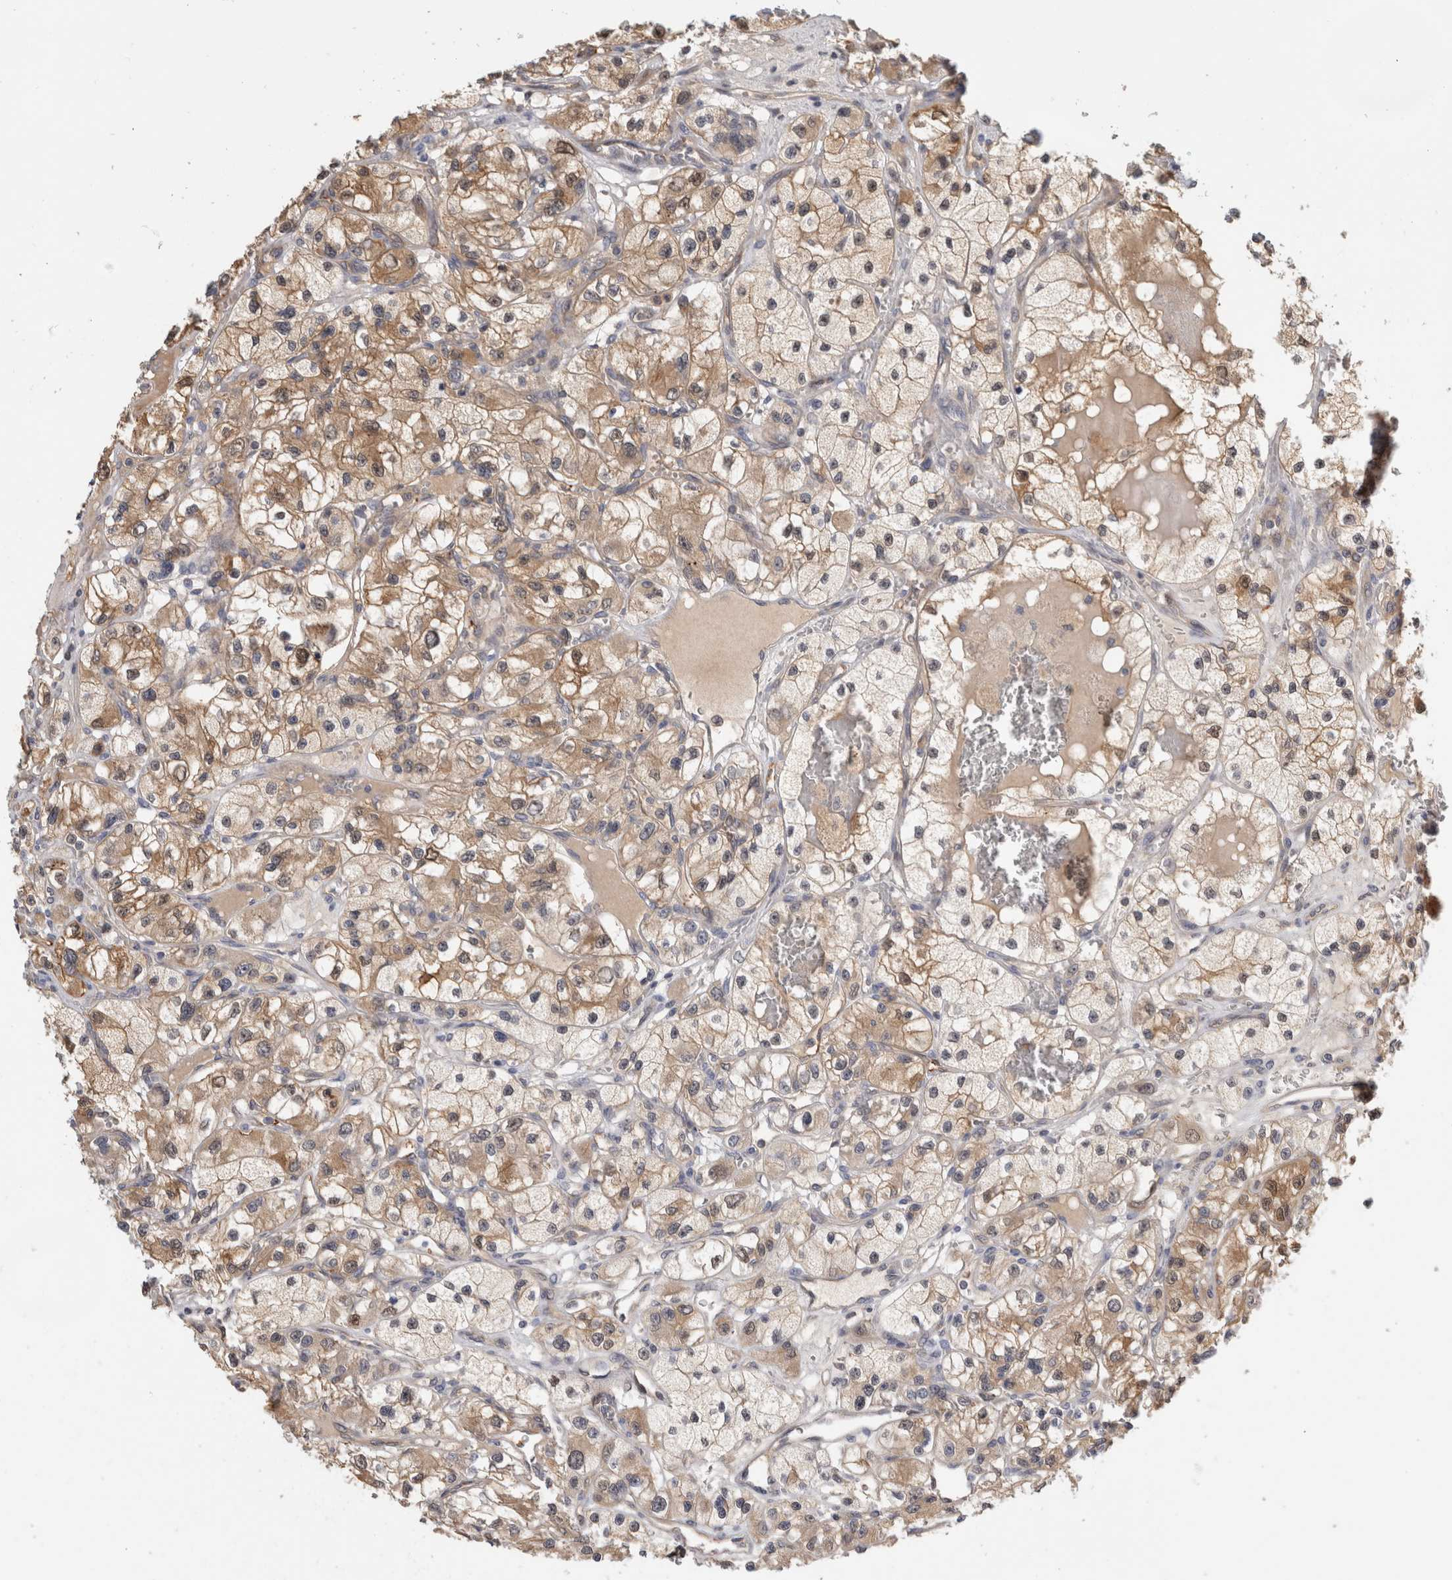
{"staining": {"intensity": "moderate", "quantity": "25%-75%", "location": "cytoplasmic/membranous"}, "tissue": "renal cancer", "cell_type": "Tumor cells", "image_type": "cancer", "snomed": [{"axis": "morphology", "description": "Adenocarcinoma, NOS"}, {"axis": "topography", "description": "Kidney"}], "caption": "High-magnification brightfield microscopy of adenocarcinoma (renal) stained with DAB (brown) and counterstained with hematoxylin (blue). tumor cells exhibit moderate cytoplasmic/membranous staining is seen in approximately25%-75% of cells. (IHC, brightfield microscopy, high magnification).", "gene": "PGM1", "patient": {"sex": "female", "age": 57}}